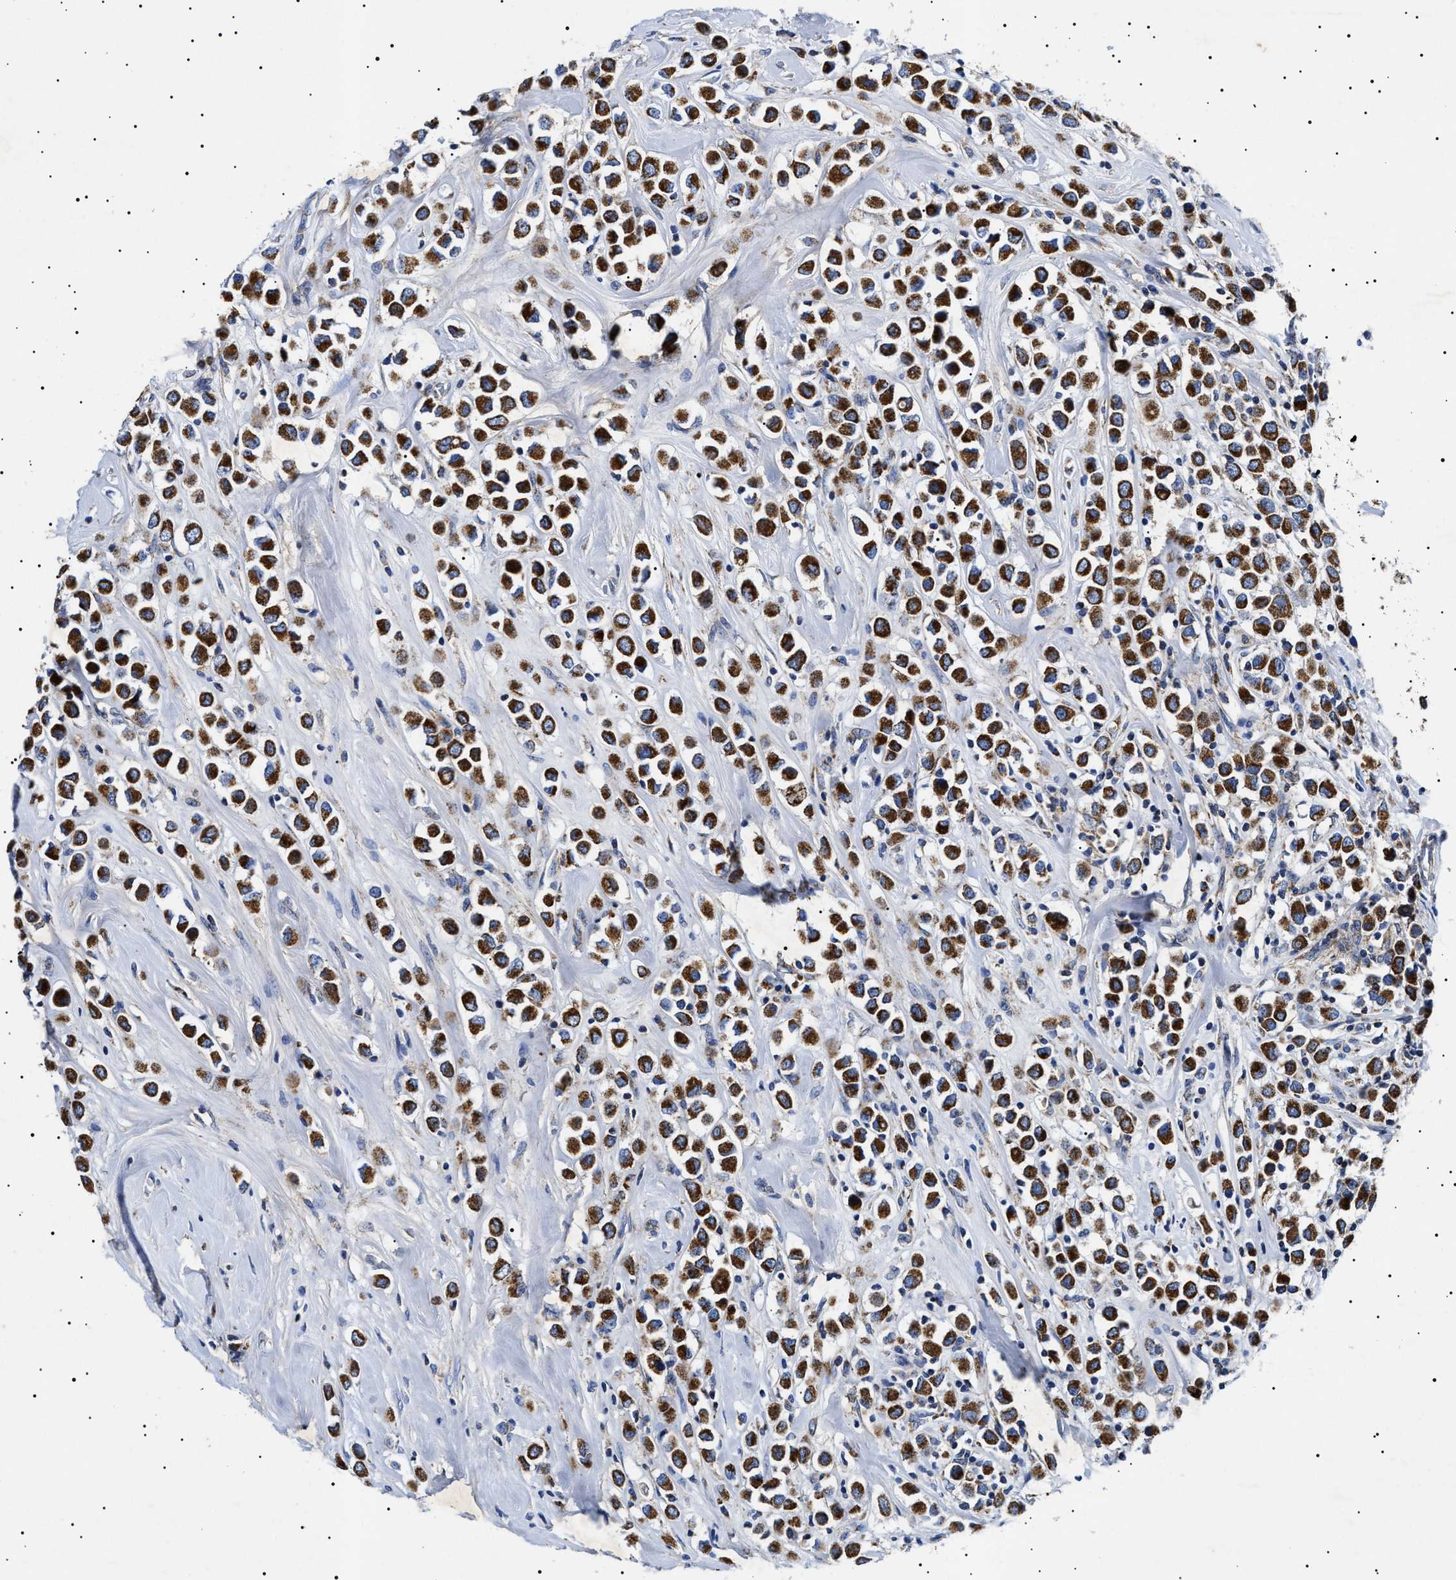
{"staining": {"intensity": "strong", "quantity": ">75%", "location": "cytoplasmic/membranous"}, "tissue": "breast cancer", "cell_type": "Tumor cells", "image_type": "cancer", "snomed": [{"axis": "morphology", "description": "Duct carcinoma"}, {"axis": "topography", "description": "Breast"}], "caption": "The micrograph reveals staining of breast cancer (infiltrating ductal carcinoma), revealing strong cytoplasmic/membranous protein expression (brown color) within tumor cells.", "gene": "CHRDL2", "patient": {"sex": "female", "age": 61}}